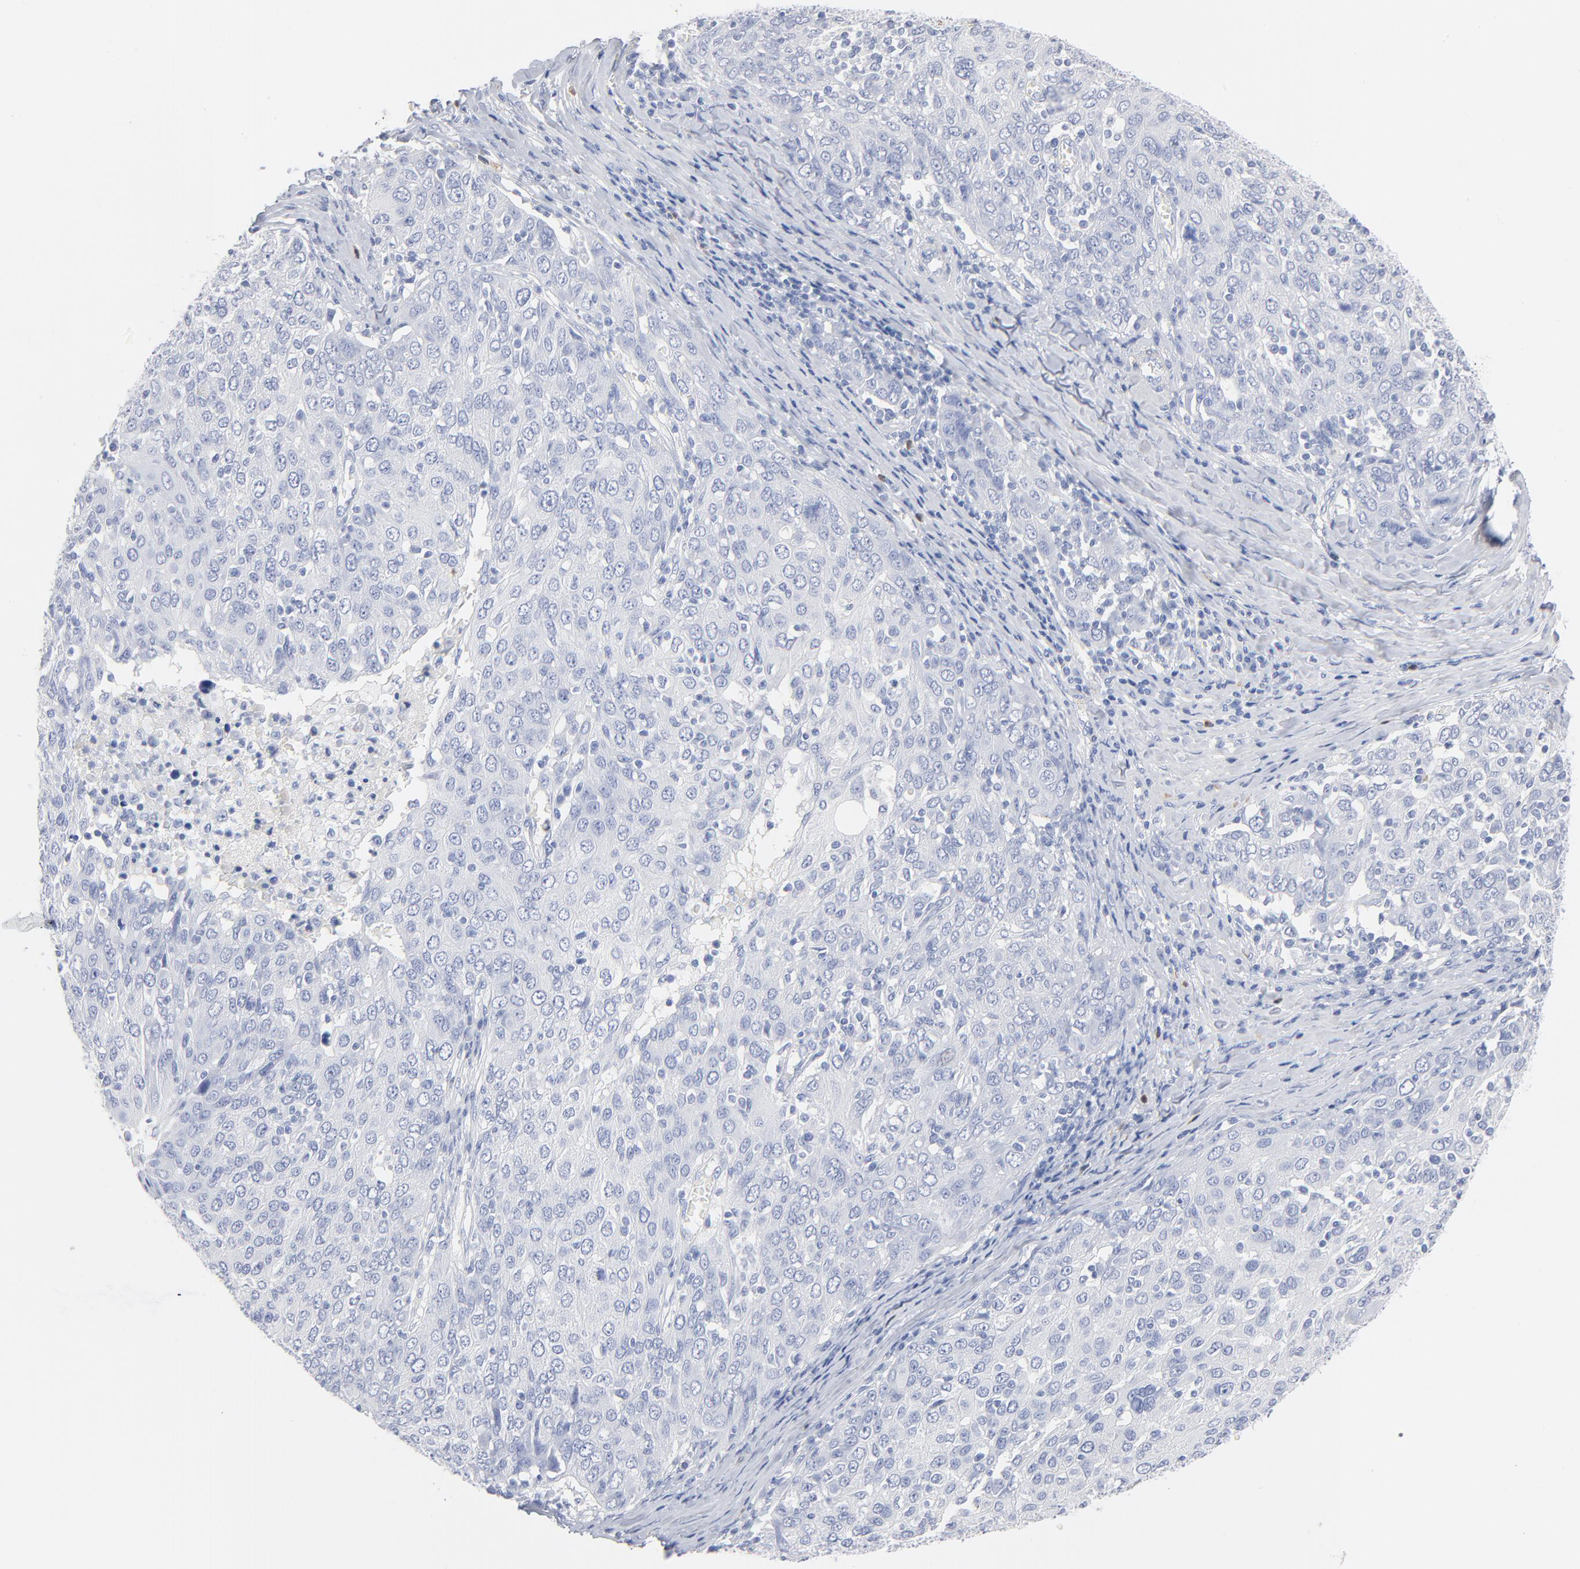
{"staining": {"intensity": "negative", "quantity": "none", "location": "none"}, "tissue": "ovarian cancer", "cell_type": "Tumor cells", "image_type": "cancer", "snomed": [{"axis": "morphology", "description": "Carcinoma, endometroid"}, {"axis": "topography", "description": "Ovary"}], "caption": "Endometroid carcinoma (ovarian) stained for a protein using immunohistochemistry shows no expression tumor cells.", "gene": "AGTR1", "patient": {"sex": "female", "age": 50}}